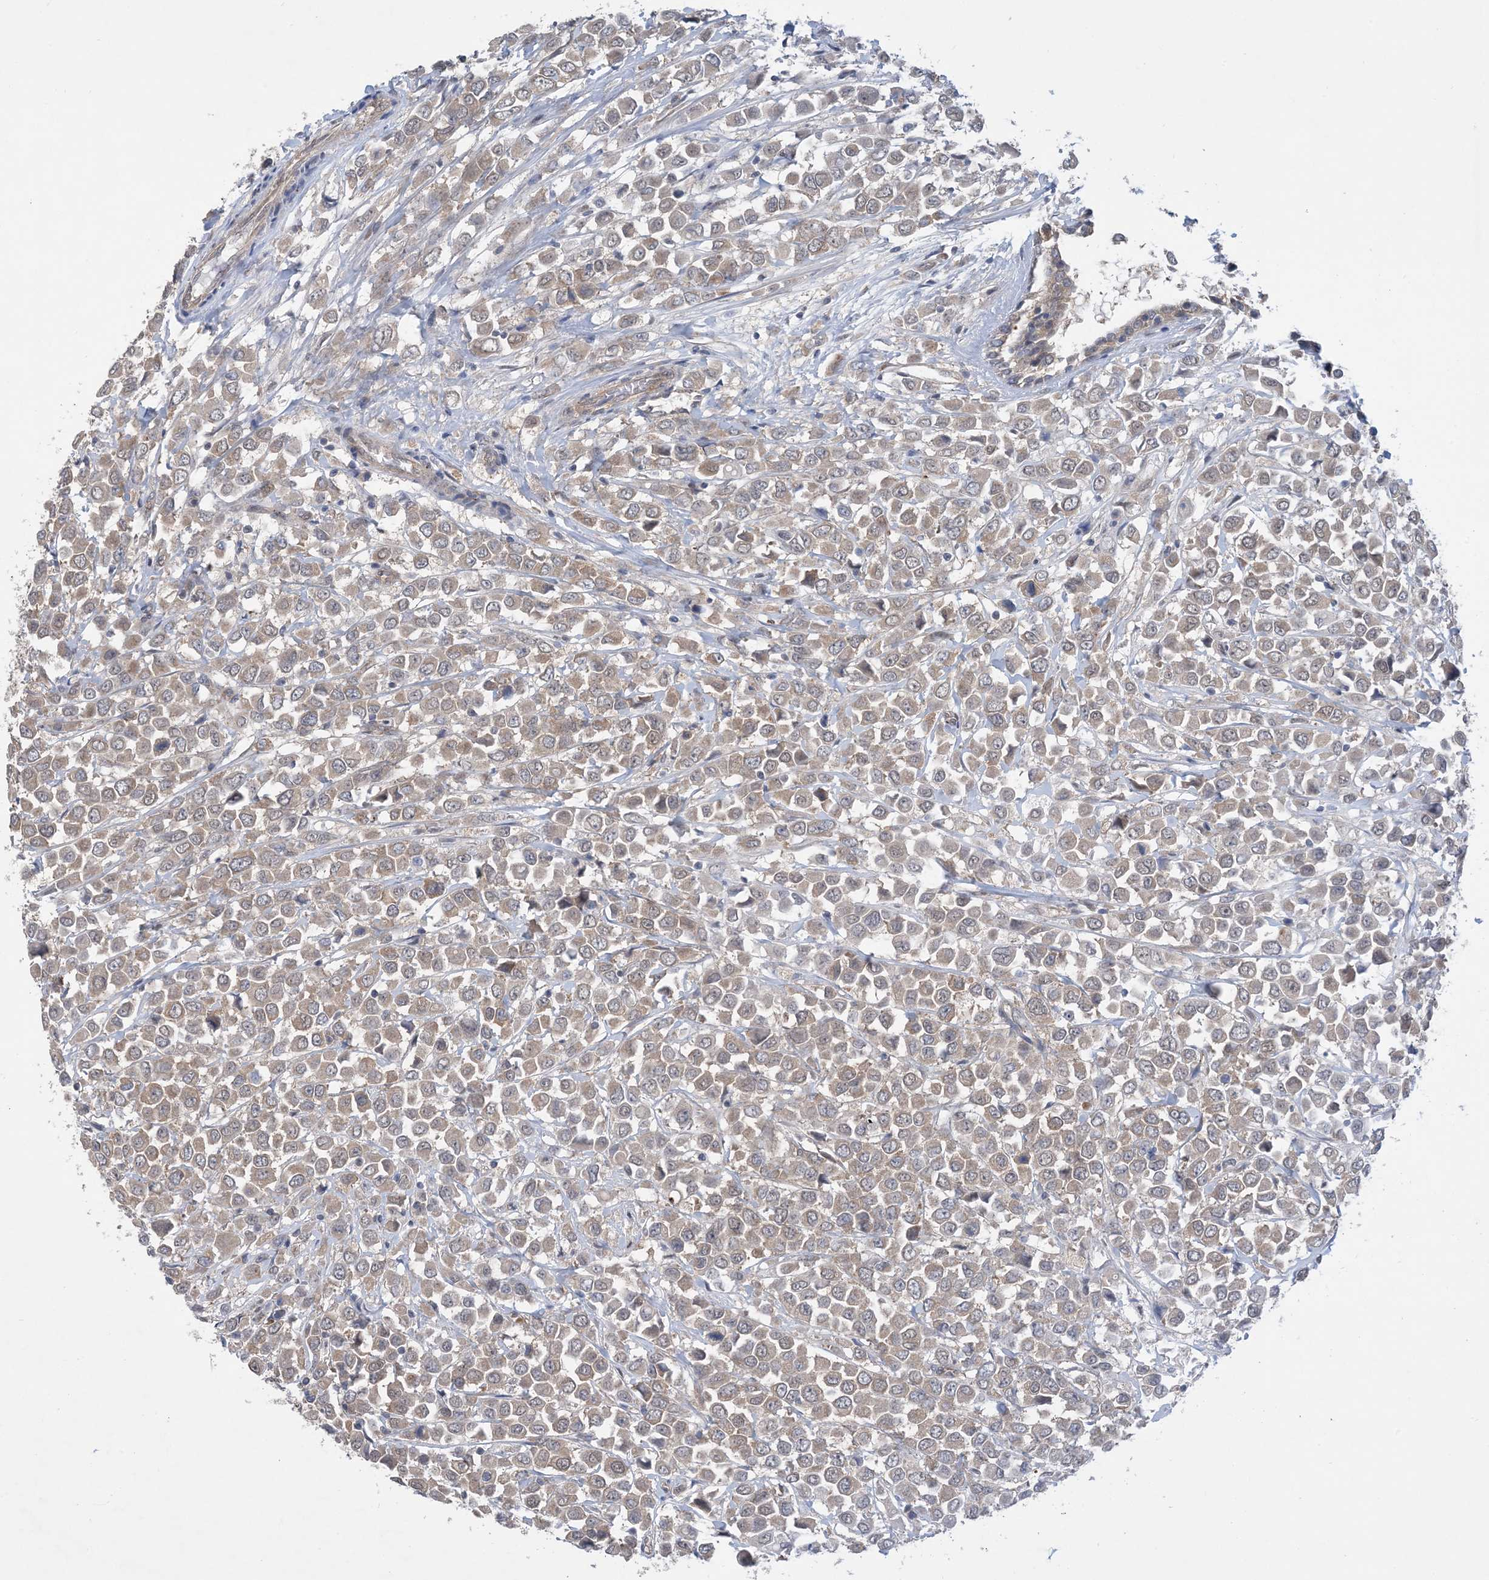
{"staining": {"intensity": "weak", "quantity": ">75%", "location": "cytoplasmic/membranous"}, "tissue": "breast cancer", "cell_type": "Tumor cells", "image_type": "cancer", "snomed": [{"axis": "morphology", "description": "Duct carcinoma"}, {"axis": "topography", "description": "Breast"}], "caption": "Tumor cells reveal low levels of weak cytoplasmic/membranous staining in about >75% of cells in breast cancer (infiltrating ductal carcinoma). (DAB (3,3'-diaminobenzidine) IHC, brown staining for protein, blue staining for nuclei).", "gene": "EHBP1", "patient": {"sex": "female", "age": 61}}